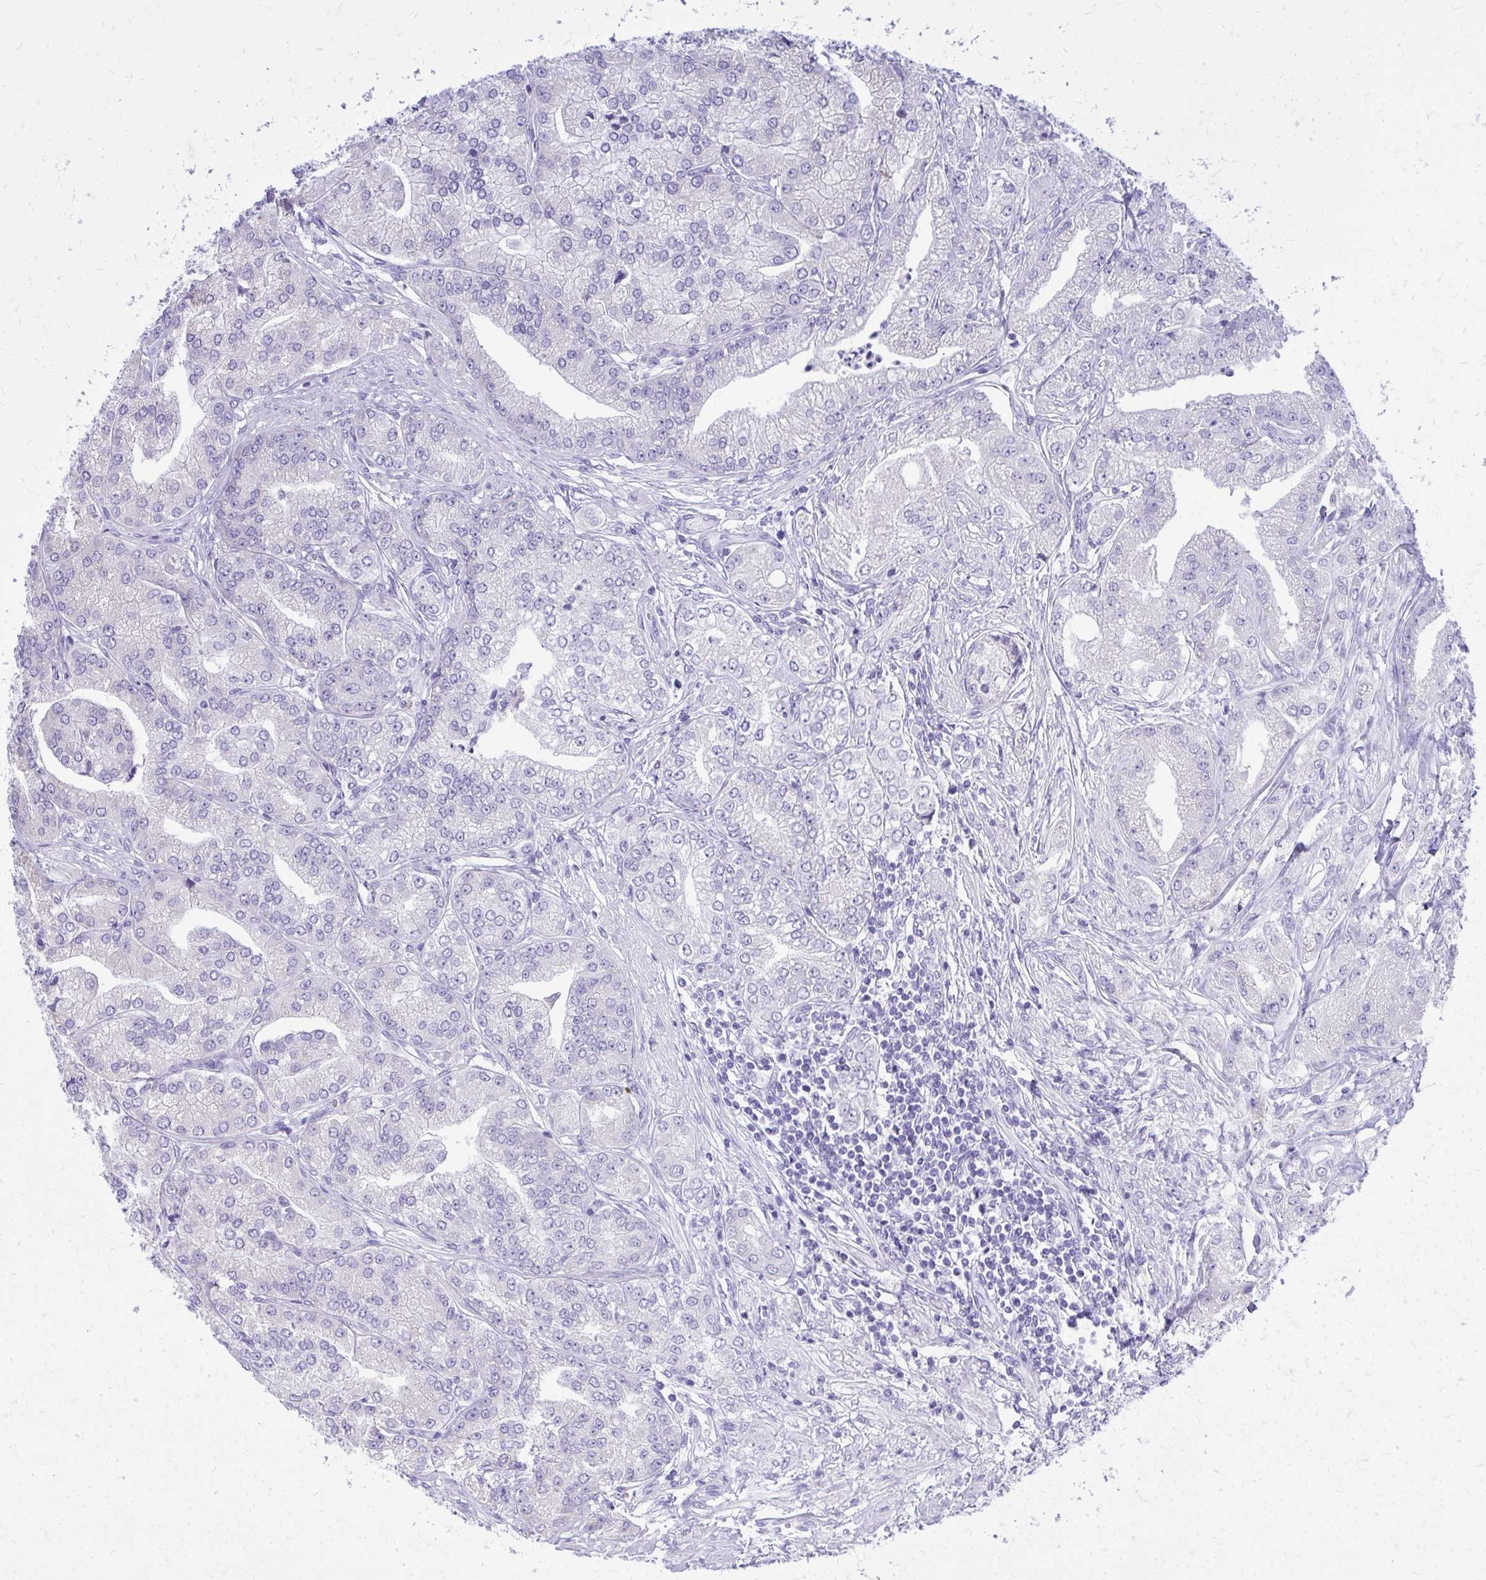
{"staining": {"intensity": "negative", "quantity": "none", "location": "none"}, "tissue": "prostate cancer", "cell_type": "Tumor cells", "image_type": "cancer", "snomed": [{"axis": "morphology", "description": "Adenocarcinoma, High grade"}, {"axis": "topography", "description": "Prostate"}], "caption": "DAB immunohistochemical staining of prostate cancer (adenocarcinoma (high-grade)) reveals no significant positivity in tumor cells.", "gene": "RALYL", "patient": {"sex": "male", "age": 61}}